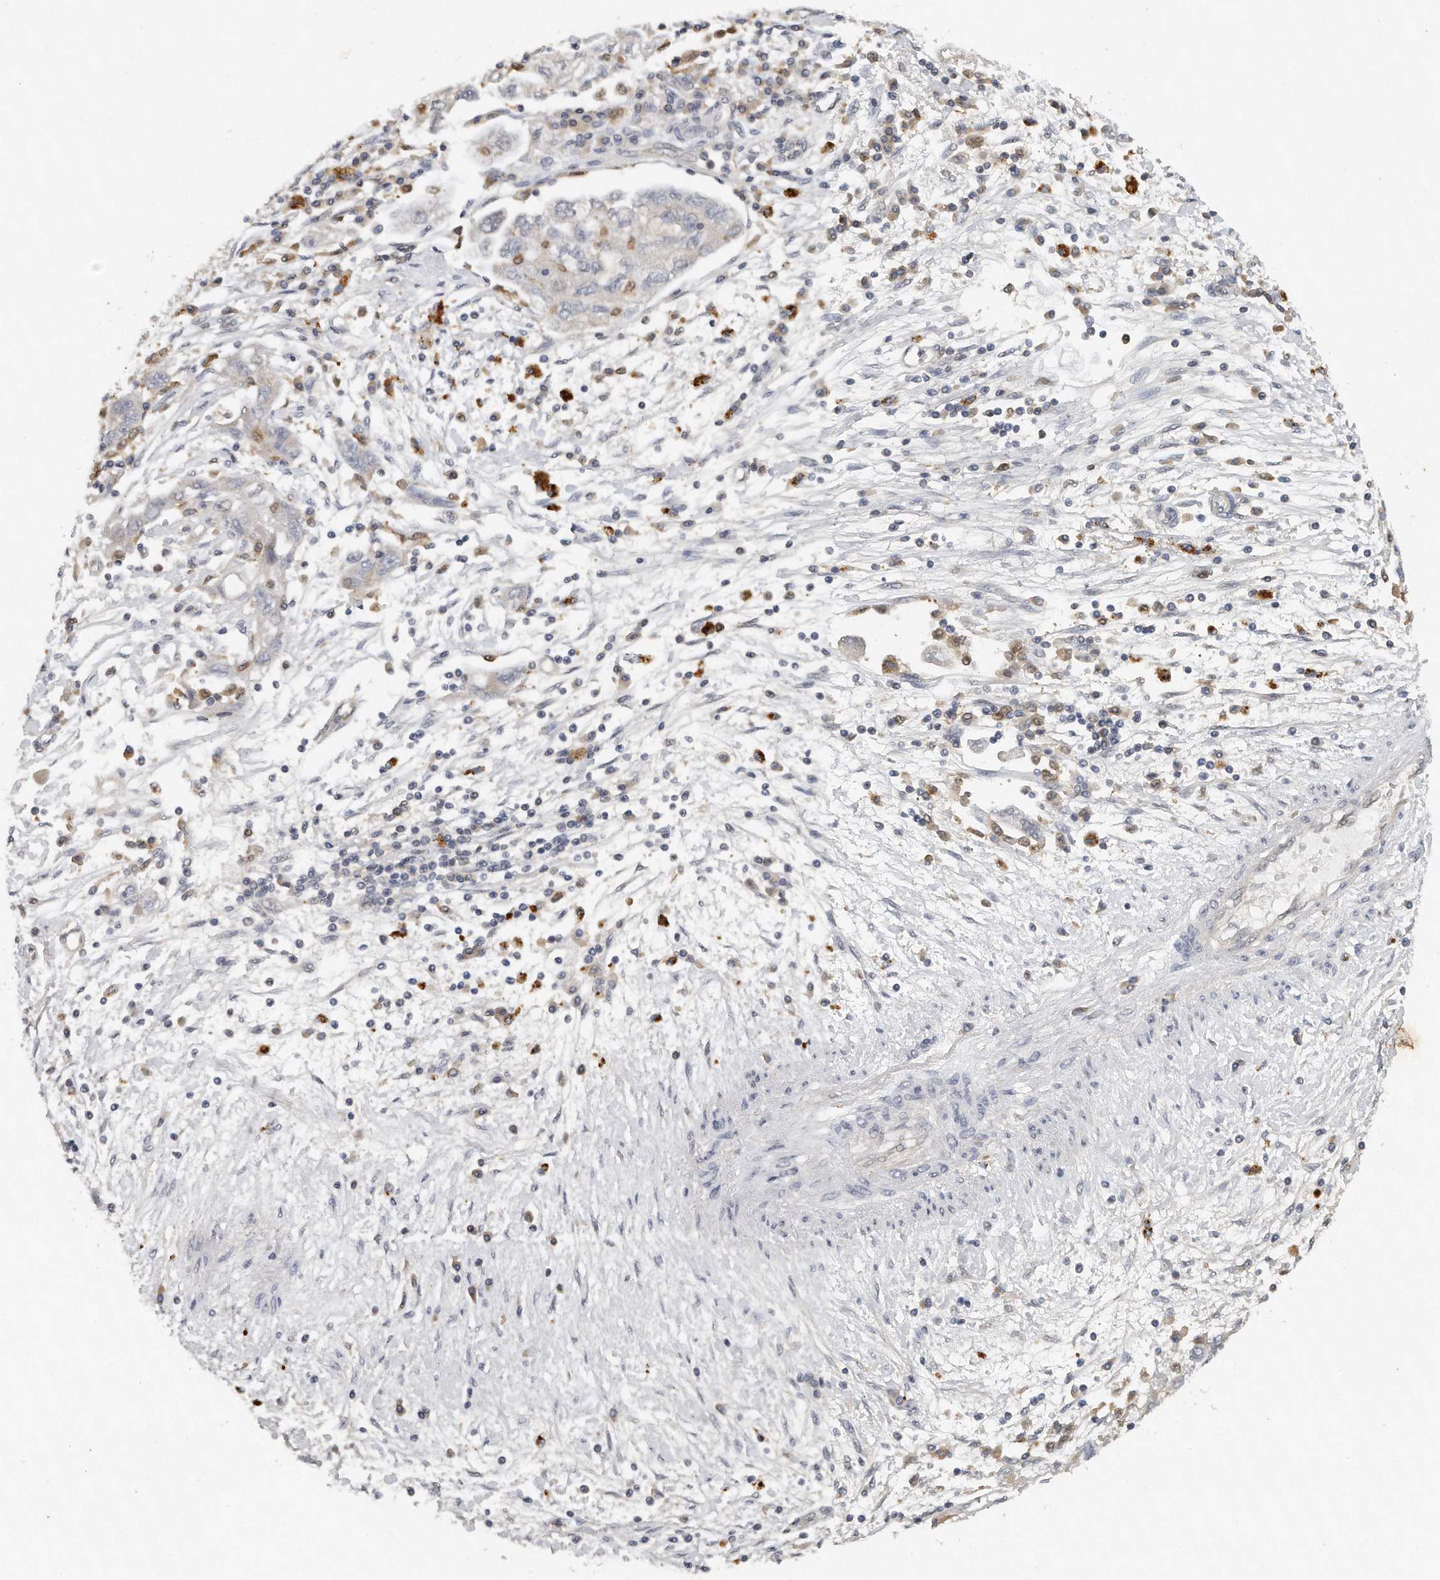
{"staining": {"intensity": "negative", "quantity": "none", "location": "none"}, "tissue": "ovarian cancer", "cell_type": "Tumor cells", "image_type": "cancer", "snomed": [{"axis": "morphology", "description": "Carcinoma, NOS"}, {"axis": "morphology", "description": "Cystadenocarcinoma, serous, NOS"}, {"axis": "topography", "description": "Ovary"}], "caption": "Immunohistochemical staining of human ovarian cancer (serous cystadenocarcinoma) shows no significant expression in tumor cells.", "gene": "CAMK1", "patient": {"sex": "female", "age": 69}}